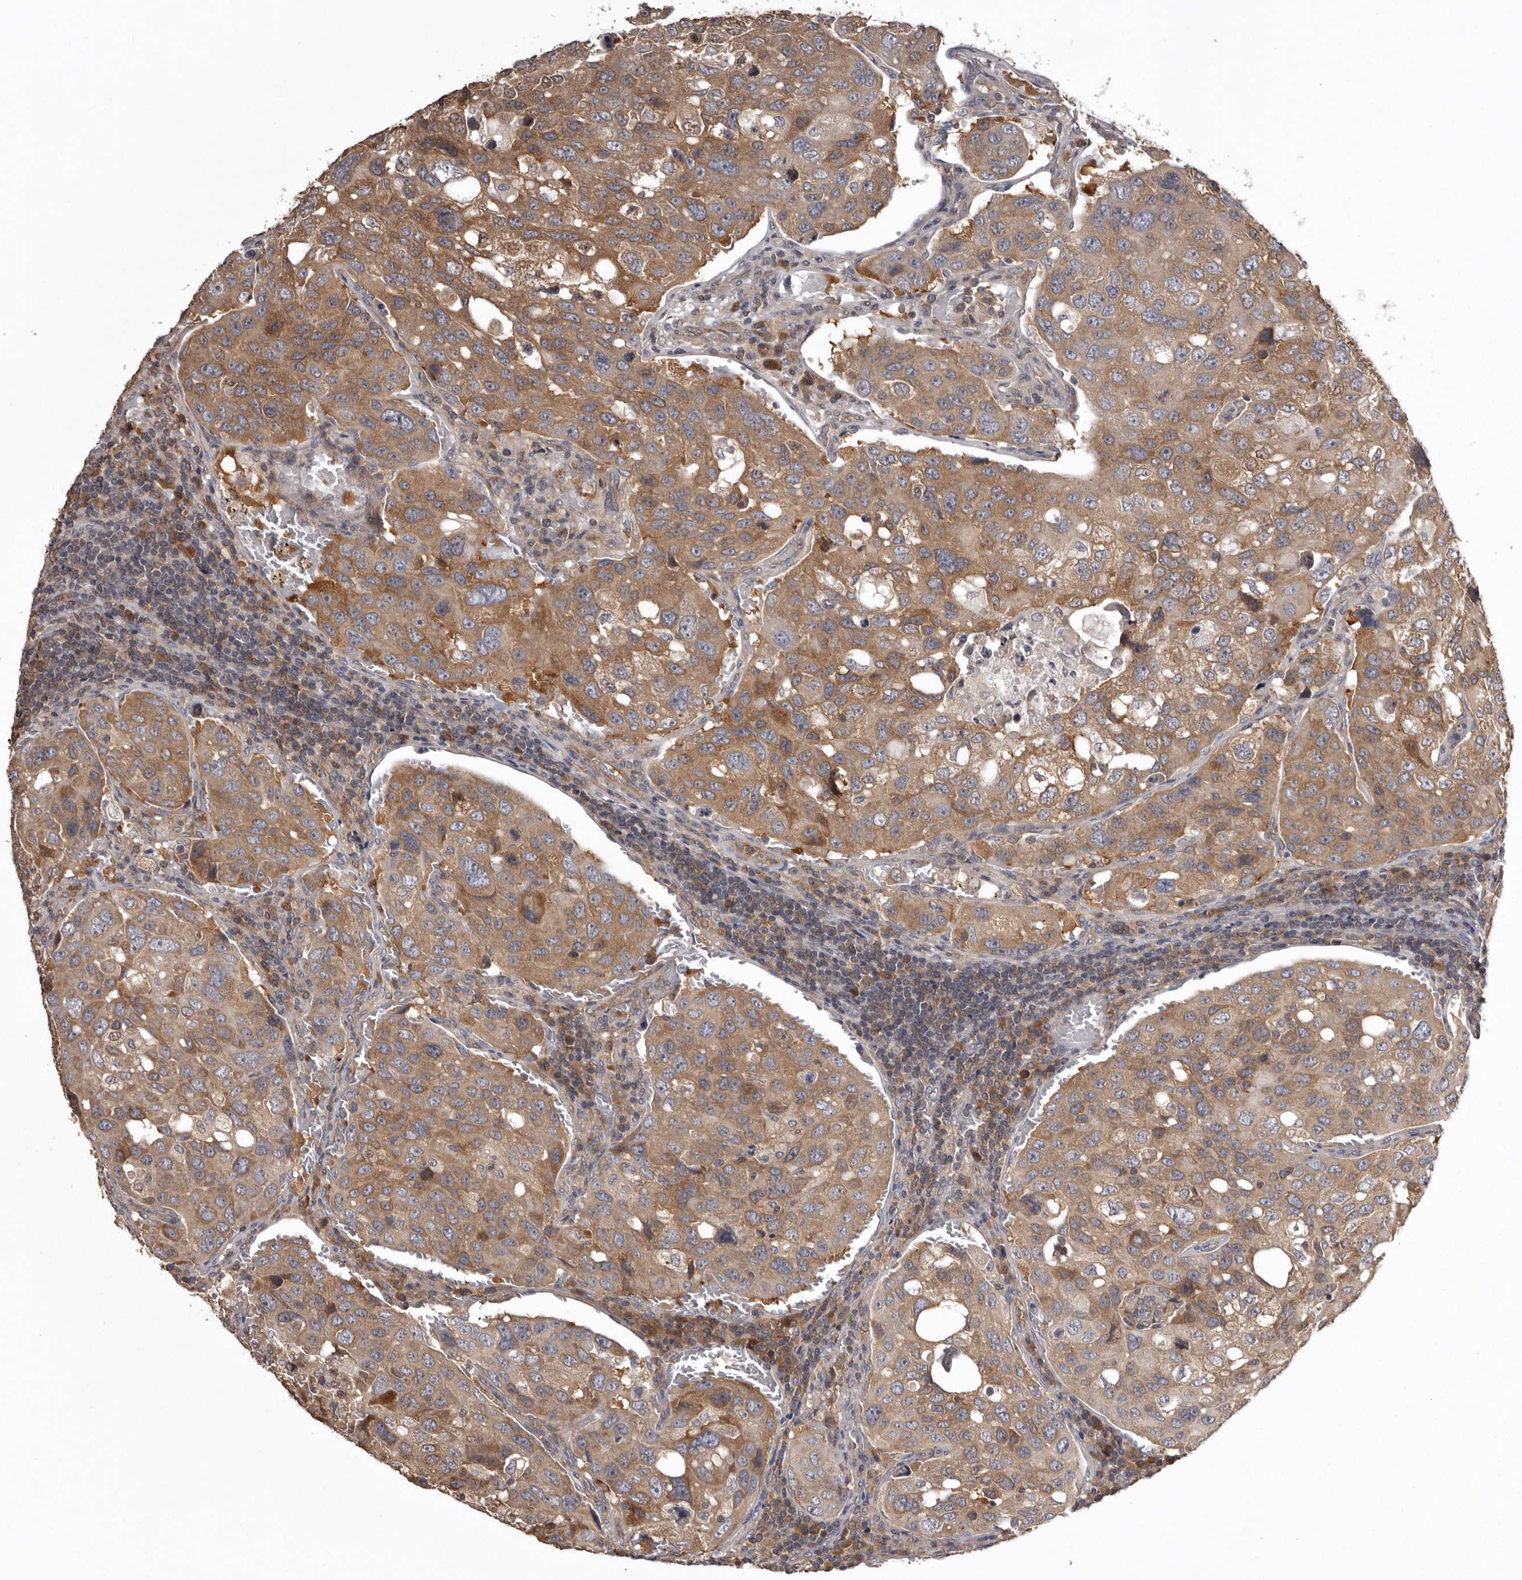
{"staining": {"intensity": "moderate", "quantity": ">75%", "location": "cytoplasmic/membranous"}, "tissue": "urothelial cancer", "cell_type": "Tumor cells", "image_type": "cancer", "snomed": [{"axis": "morphology", "description": "Urothelial carcinoma, High grade"}, {"axis": "topography", "description": "Lymph node"}, {"axis": "topography", "description": "Urinary bladder"}], "caption": "Urothelial carcinoma (high-grade) tissue exhibits moderate cytoplasmic/membranous staining in approximately >75% of tumor cells, visualized by immunohistochemistry.", "gene": "DARS1", "patient": {"sex": "male", "age": 51}}